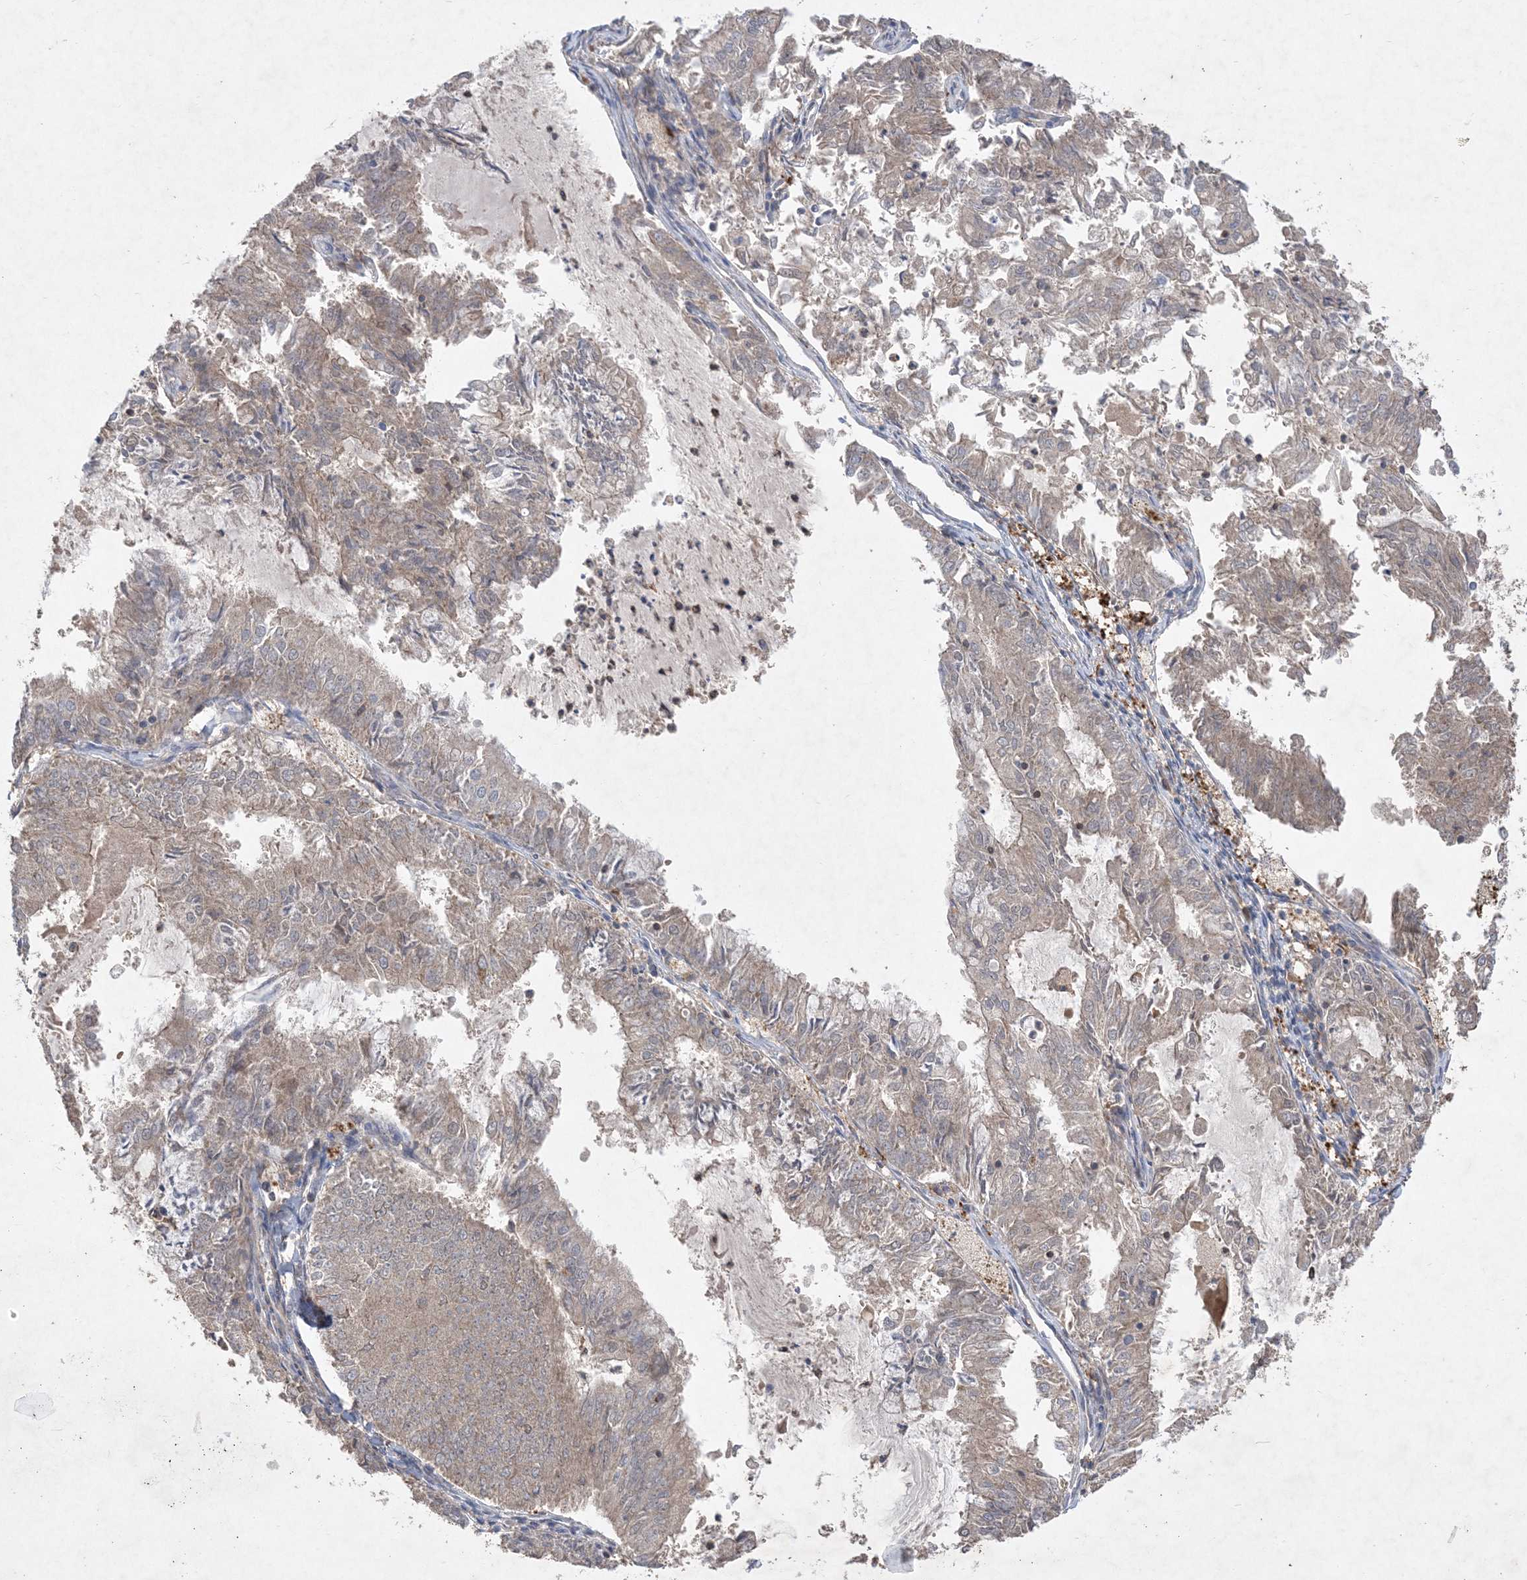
{"staining": {"intensity": "weak", "quantity": "25%-75%", "location": "cytoplasmic/membranous"}, "tissue": "endometrial cancer", "cell_type": "Tumor cells", "image_type": "cancer", "snomed": [{"axis": "morphology", "description": "Adenocarcinoma, NOS"}, {"axis": "topography", "description": "Endometrium"}], "caption": "Immunohistochemical staining of endometrial cancer (adenocarcinoma) demonstrates low levels of weak cytoplasmic/membranous staining in approximately 25%-75% of tumor cells. Using DAB (3,3'-diaminobenzidine) (brown) and hematoxylin (blue) stains, captured at high magnification using brightfield microscopy.", "gene": "MASP2", "patient": {"sex": "female", "age": 57}}